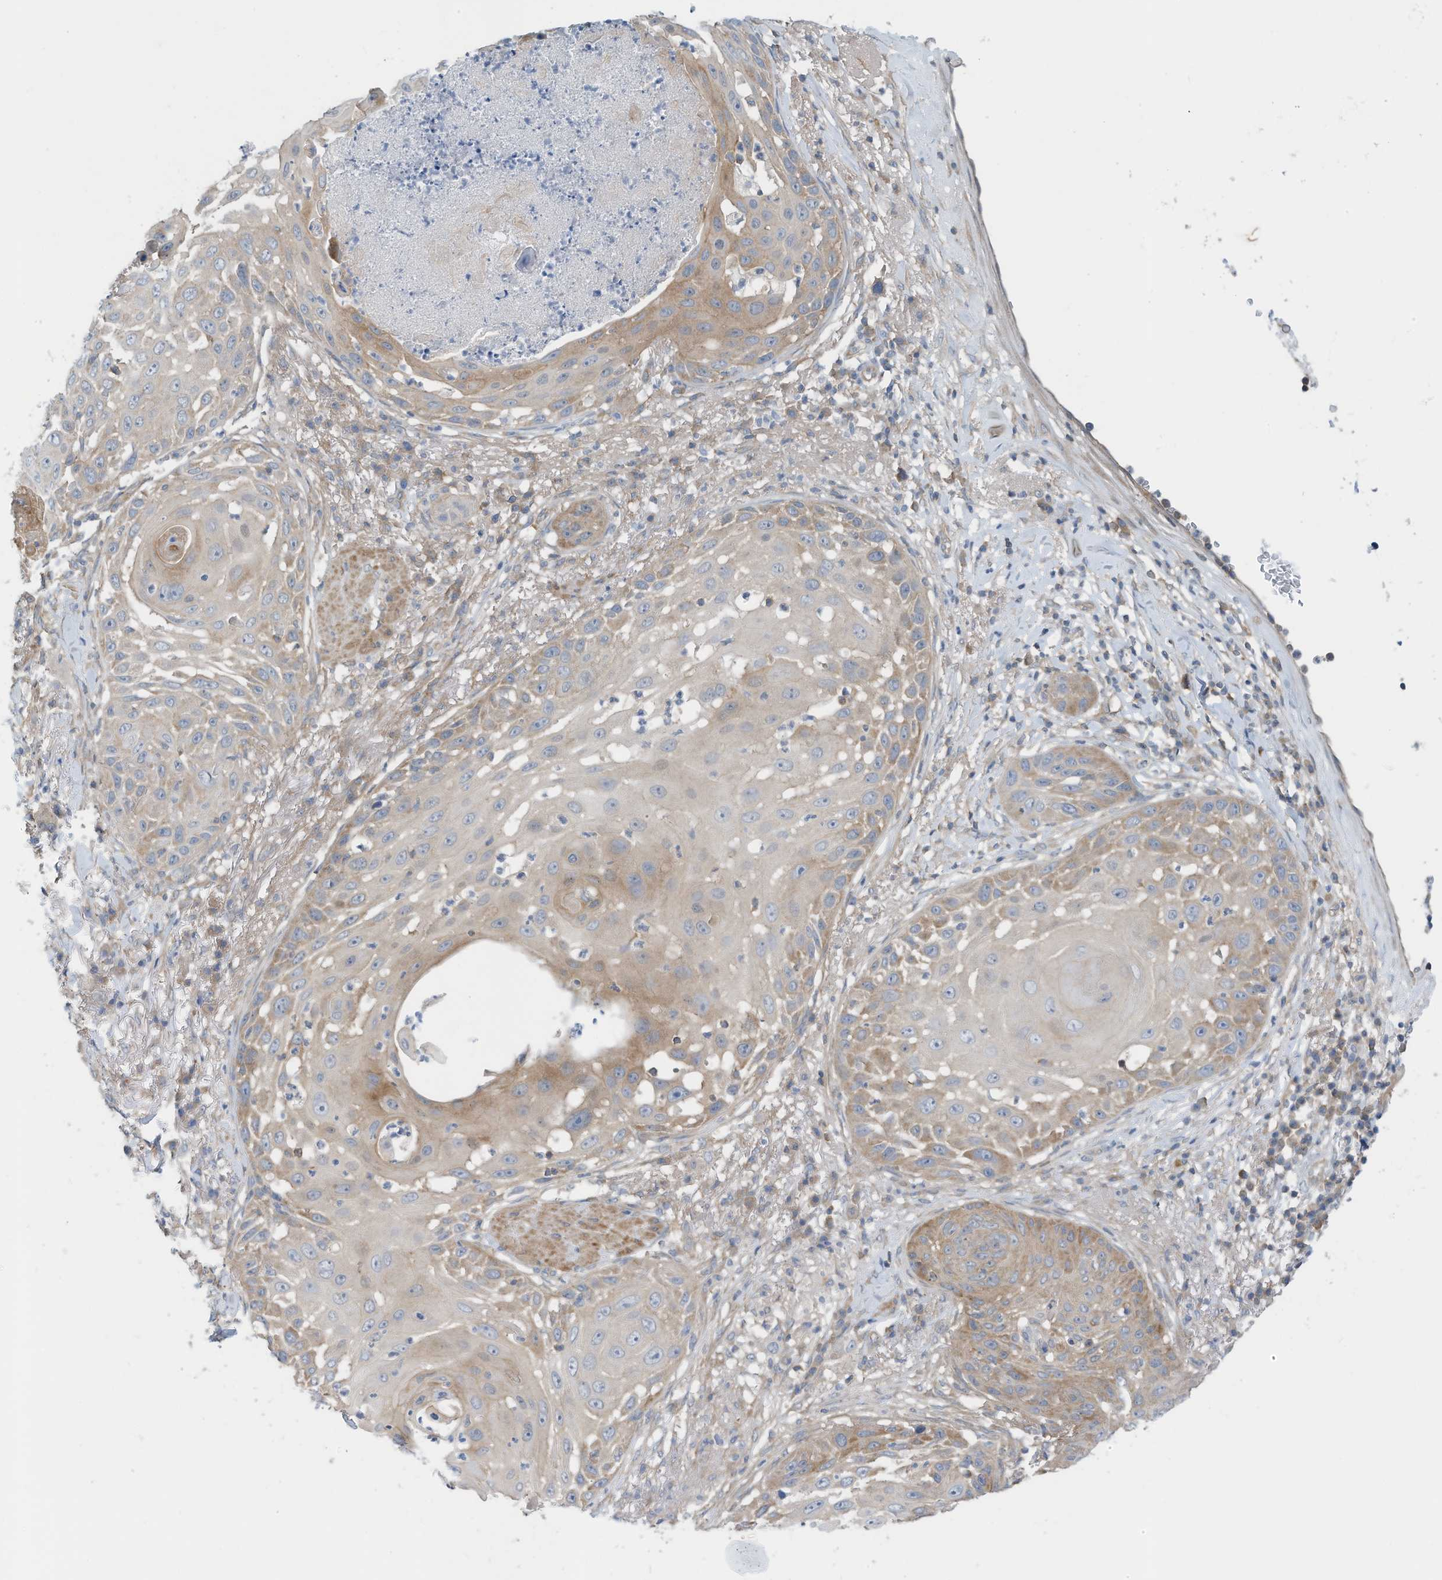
{"staining": {"intensity": "moderate", "quantity": "<25%", "location": "cytoplasmic/membranous"}, "tissue": "skin cancer", "cell_type": "Tumor cells", "image_type": "cancer", "snomed": [{"axis": "morphology", "description": "Squamous cell carcinoma, NOS"}, {"axis": "topography", "description": "Skin"}], "caption": "Immunohistochemistry photomicrograph of skin cancer (squamous cell carcinoma) stained for a protein (brown), which reveals low levels of moderate cytoplasmic/membranous positivity in approximately <25% of tumor cells.", "gene": "REPS1", "patient": {"sex": "female", "age": 44}}